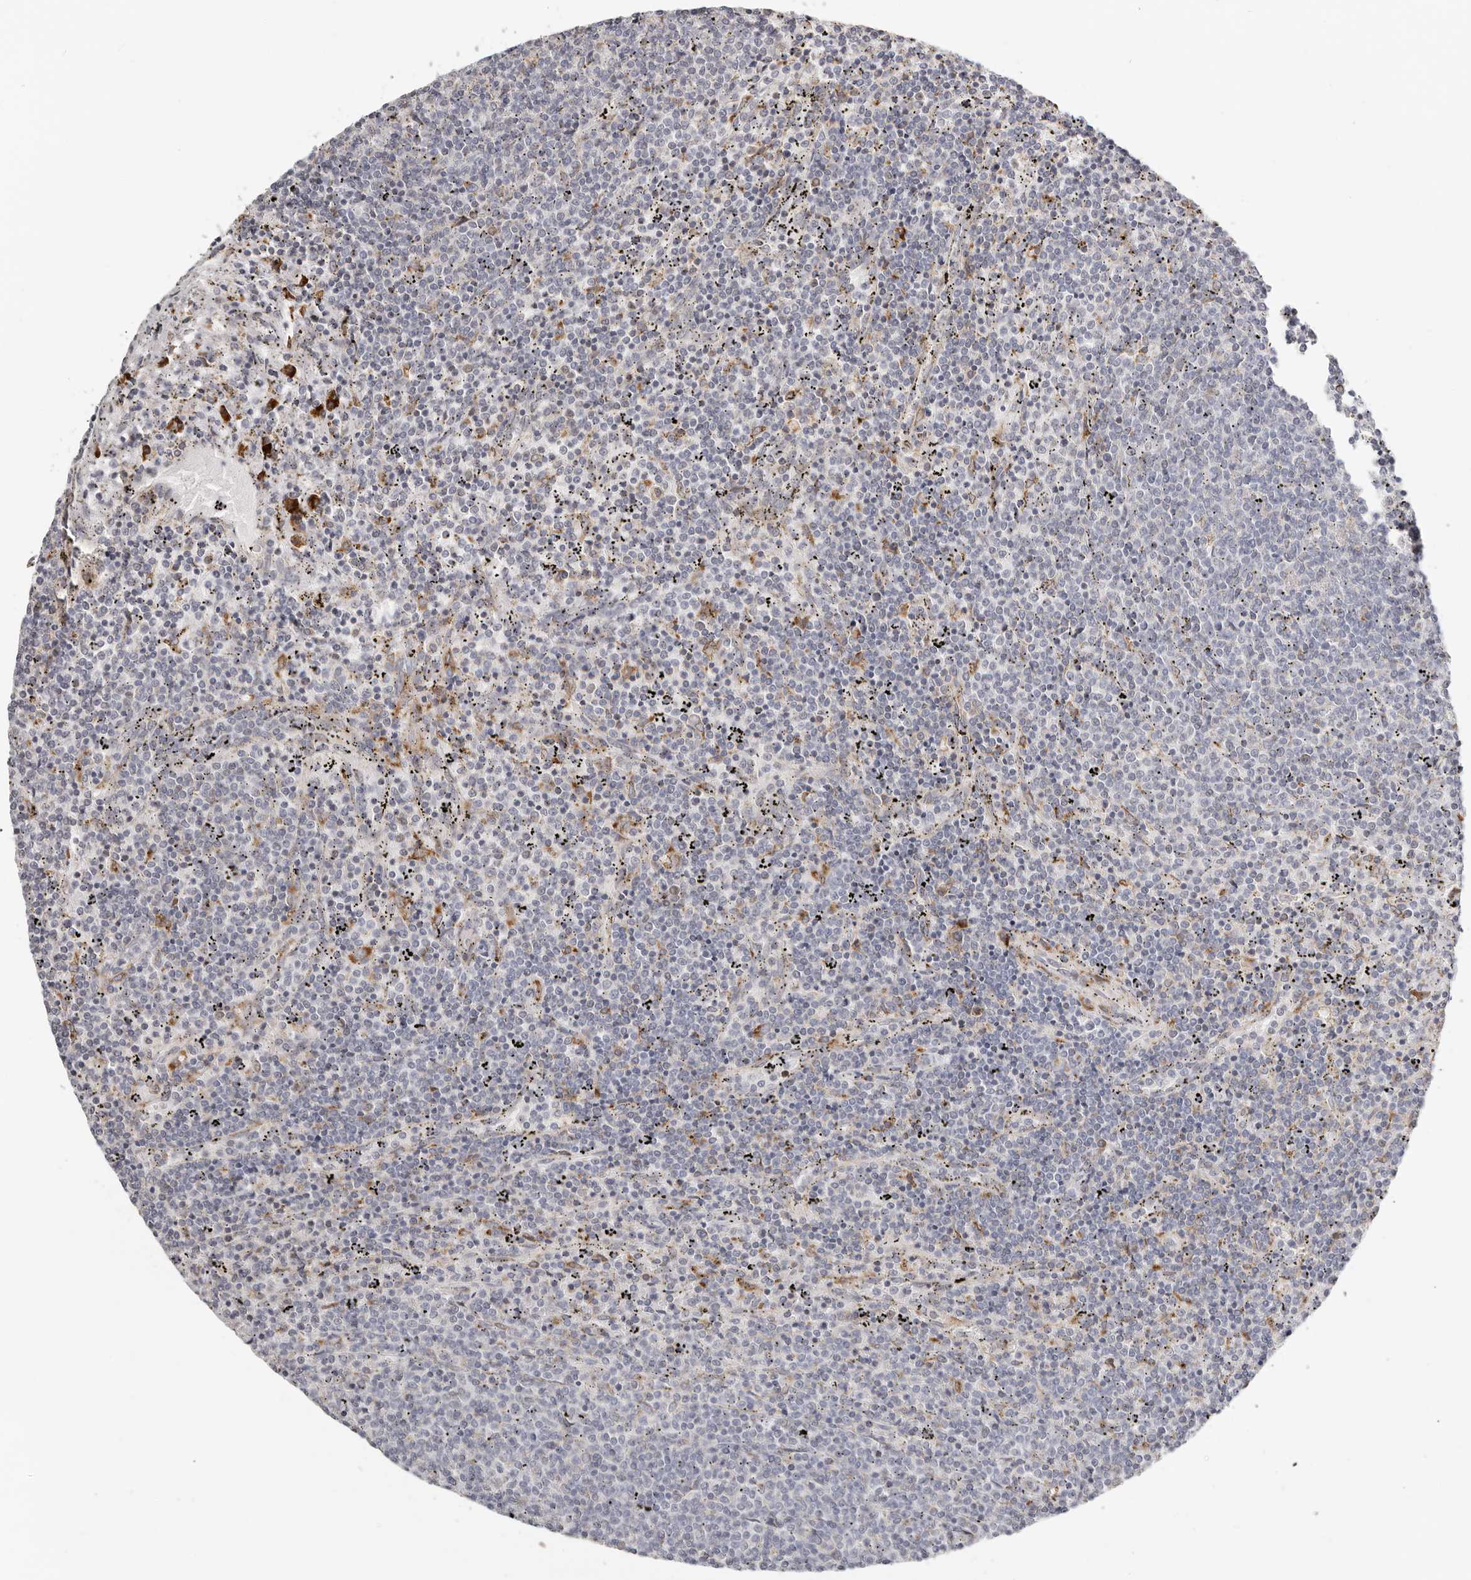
{"staining": {"intensity": "negative", "quantity": "none", "location": "none"}, "tissue": "lymphoma", "cell_type": "Tumor cells", "image_type": "cancer", "snomed": [{"axis": "morphology", "description": "Malignant lymphoma, non-Hodgkin's type, Low grade"}, {"axis": "topography", "description": "Spleen"}], "caption": "Malignant lymphoma, non-Hodgkin's type (low-grade) was stained to show a protein in brown. There is no significant staining in tumor cells.", "gene": "IL32", "patient": {"sex": "female", "age": 50}}